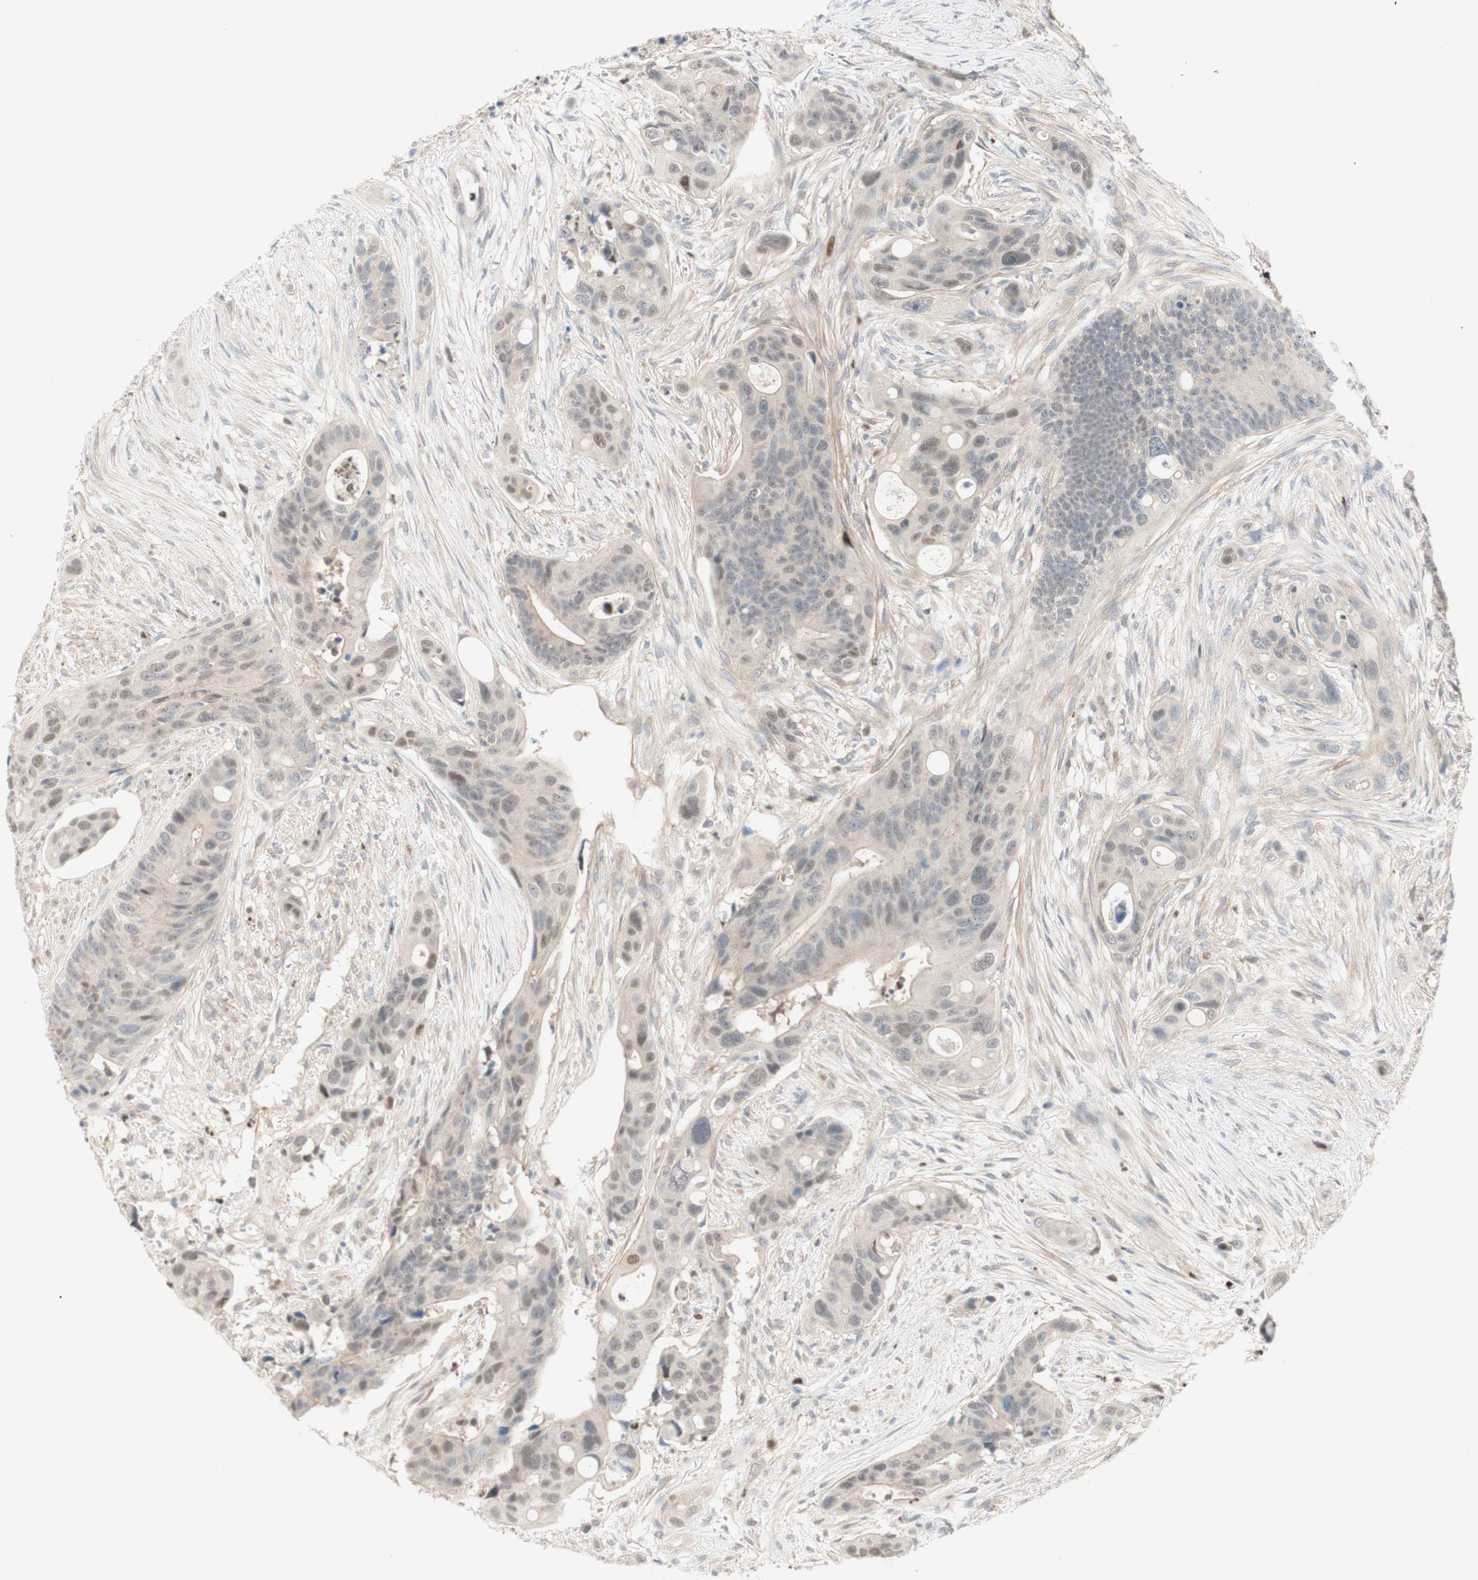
{"staining": {"intensity": "weak", "quantity": "25%-75%", "location": "nuclear"}, "tissue": "colorectal cancer", "cell_type": "Tumor cells", "image_type": "cancer", "snomed": [{"axis": "morphology", "description": "Adenocarcinoma, NOS"}, {"axis": "topography", "description": "Colon"}], "caption": "IHC staining of colorectal cancer (adenocarcinoma), which displays low levels of weak nuclear expression in about 25%-75% of tumor cells indicating weak nuclear protein positivity. The staining was performed using DAB (brown) for protein detection and nuclei were counterstained in hematoxylin (blue).", "gene": "RFNG", "patient": {"sex": "female", "age": 57}}